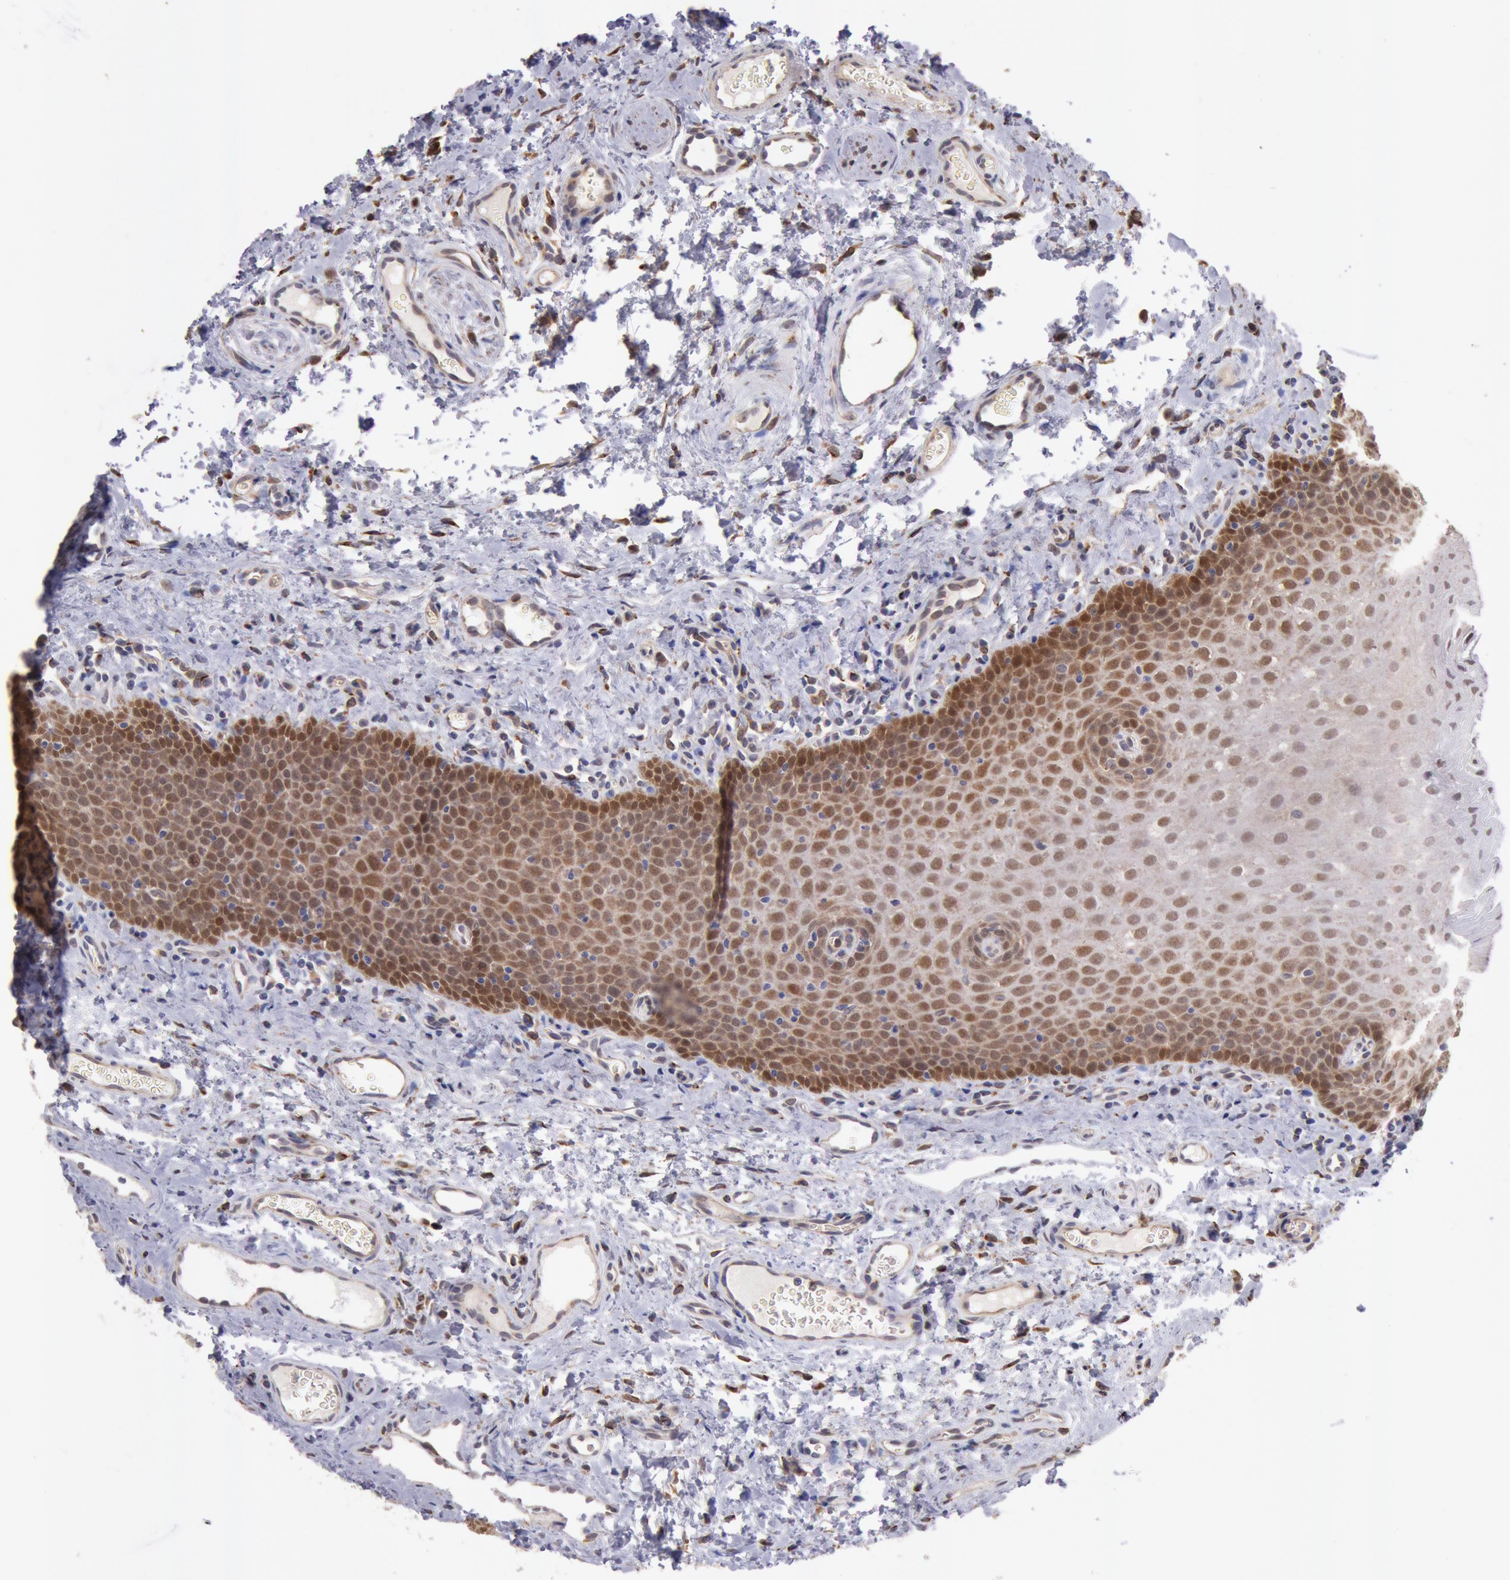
{"staining": {"intensity": "moderate", "quantity": "25%-75%", "location": "cytoplasmic/membranous,nuclear"}, "tissue": "oral mucosa", "cell_type": "Squamous epithelial cells", "image_type": "normal", "snomed": [{"axis": "morphology", "description": "Normal tissue, NOS"}, {"axis": "topography", "description": "Oral tissue"}], "caption": "Human oral mucosa stained for a protein (brown) exhibits moderate cytoplasmic/membranous,nuclear positive staining in about 25%-75% of squamous epithelial cells.", "gene": "COMT", "patient": {"sex": "male", "age": 20}}